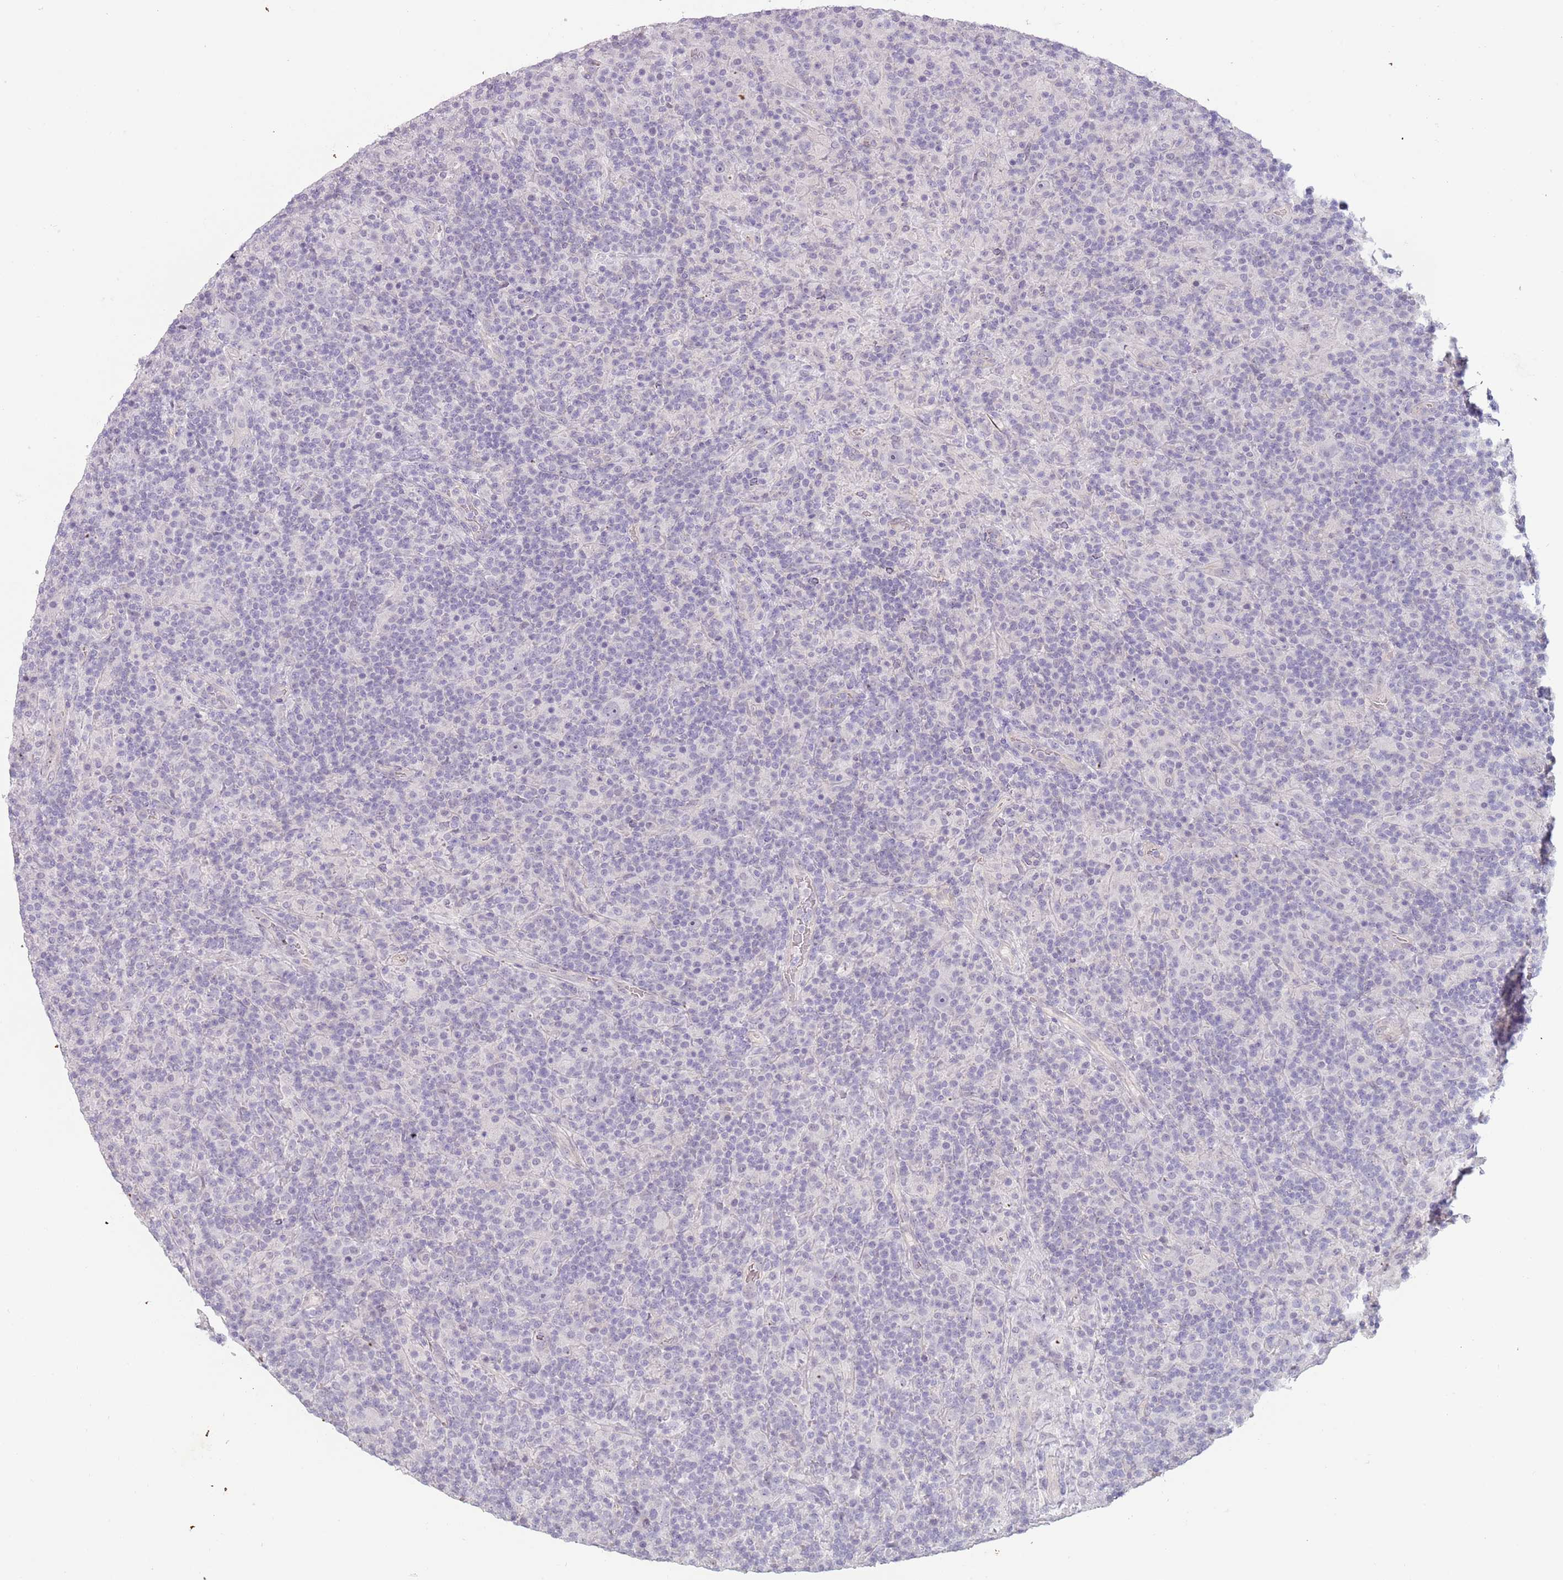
{"staining": {"intensity": "negative", "quantity": "none", "location": "none"}, "tissue": "lymphoma", "cell_type": "Tumor cells", "image_type": "cancer", "snomed": [{"axis": "morphology", "description": "Hodgkin's disease, NOS"}, {"axis": "topography", "description": "Lymph node"}], "caption": "A photomicrograph of Hodgkin's disease stained for a protein reveals no brown staining in tumor cells.", "gene": "RFX2", "patient": {"sex": "male", "age": 70}}